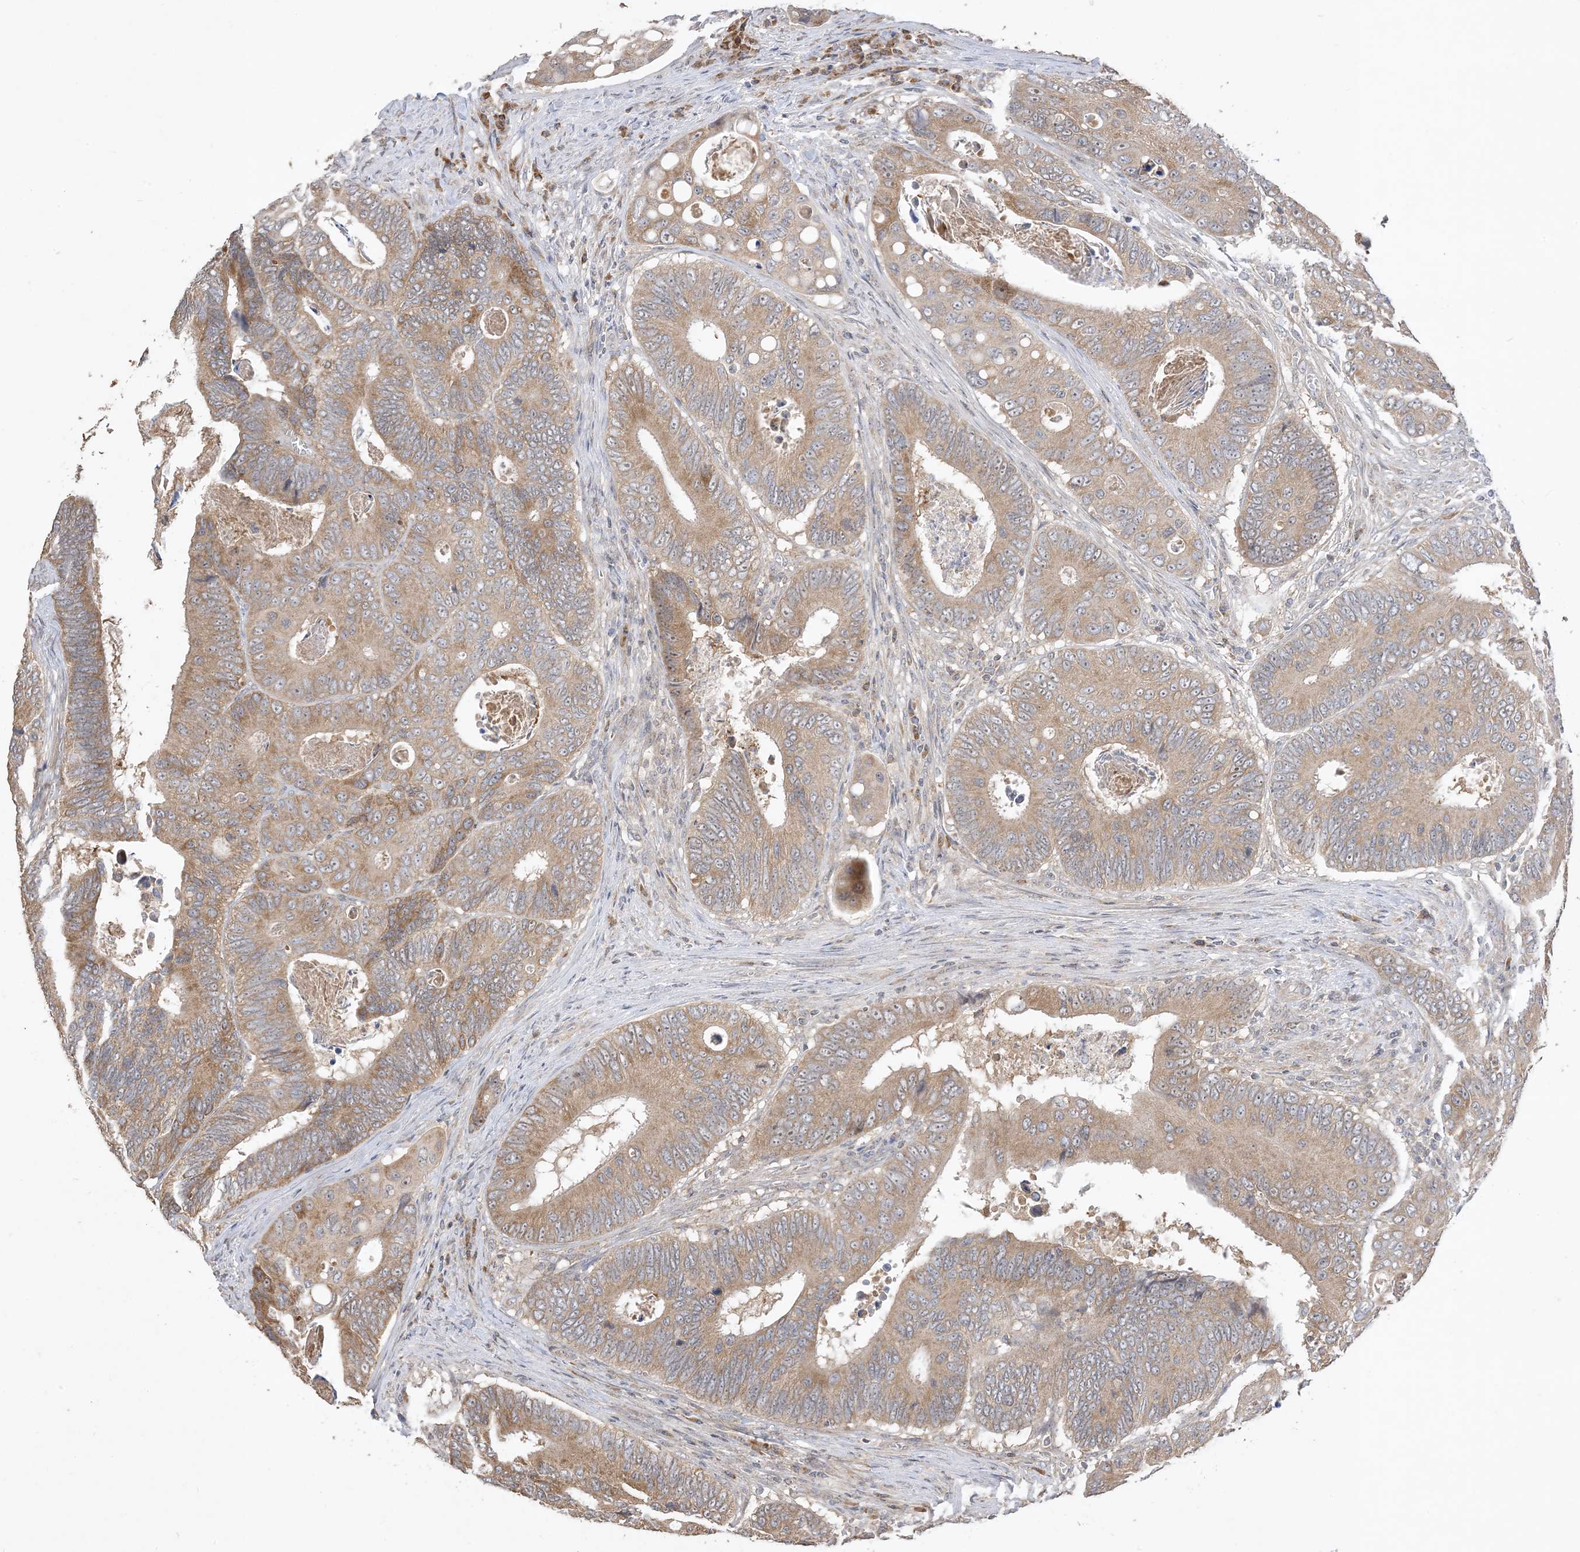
{"staining": {"intensity": "moderate", "quantity": ">75%", "location": "cytoplasmic/membranous"}, "tissue": "colorectal cancer", "cell_type": "Tumor cells", "image_type": "cancer", "snomed": [{"axis": "morphology", "description": "Inflammation, NOS"}, {"axis": "morphology", "description": "Adenocarcinoma, NOS"}, {"axis": "topography", "description": "Colon"}], "caption": "Tumor cells reveal medium levels of moderate cytoplasmic/membranous expression in approximately >75% of cells in adenocarcinoma (colorectal).", "gene": "SIRT3", "patient": {"sex": "male", "age": 72}}